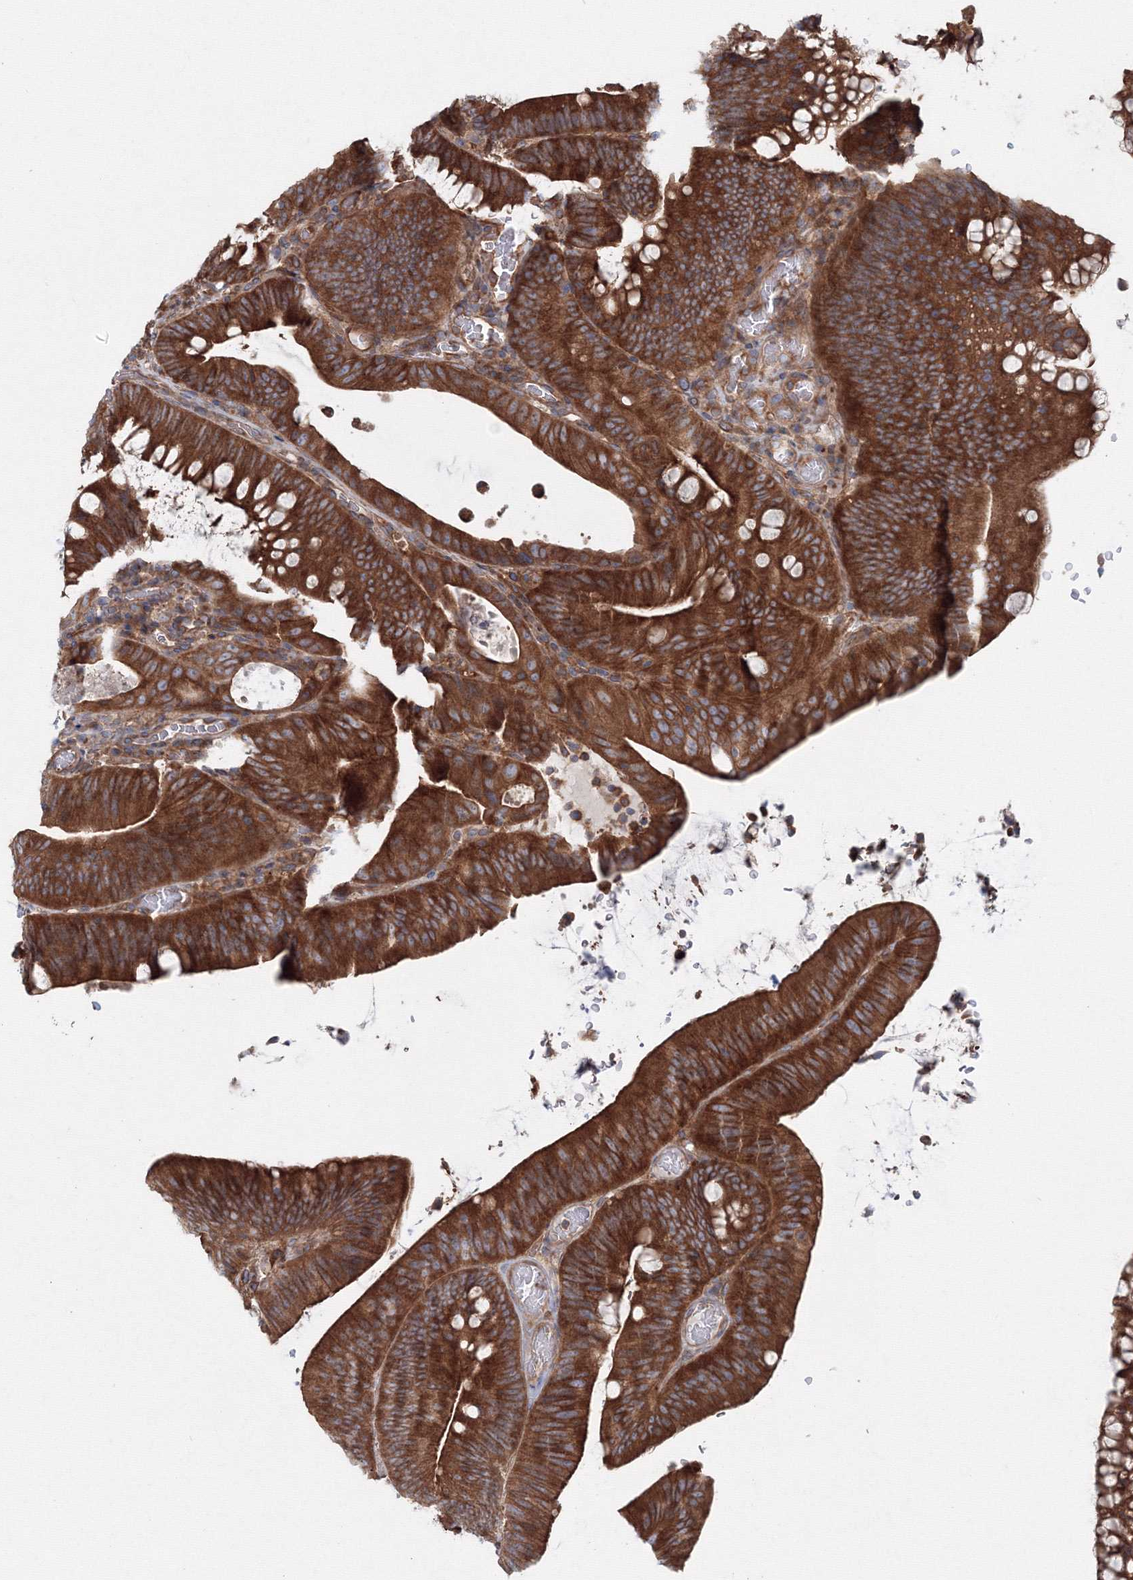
{"staining": {"intensity": "strong", "quantity": ">75%", "location": "cytoplasmic/membranous"}, "tissue": "colorectal cancer", "cell_type": "Tumor cells", "image_type": "cancer", "snomed": [{"axis": "morphology", "description": "Normal tissue, NOS"}, {"axis": "topography", "description": "Colon"}], "caption": "Brown immunohistochemical staining in human colorectal cancer shows strong cytoplasmic/membranous staining in approximately >75% of tumor cells. (Stains: DAB in brown, nuclei in blue, Microscopy: brightfield microscopy at high magnification).", "gene": "EXOC1", "patient": {"sex": "female", "age": 82}}